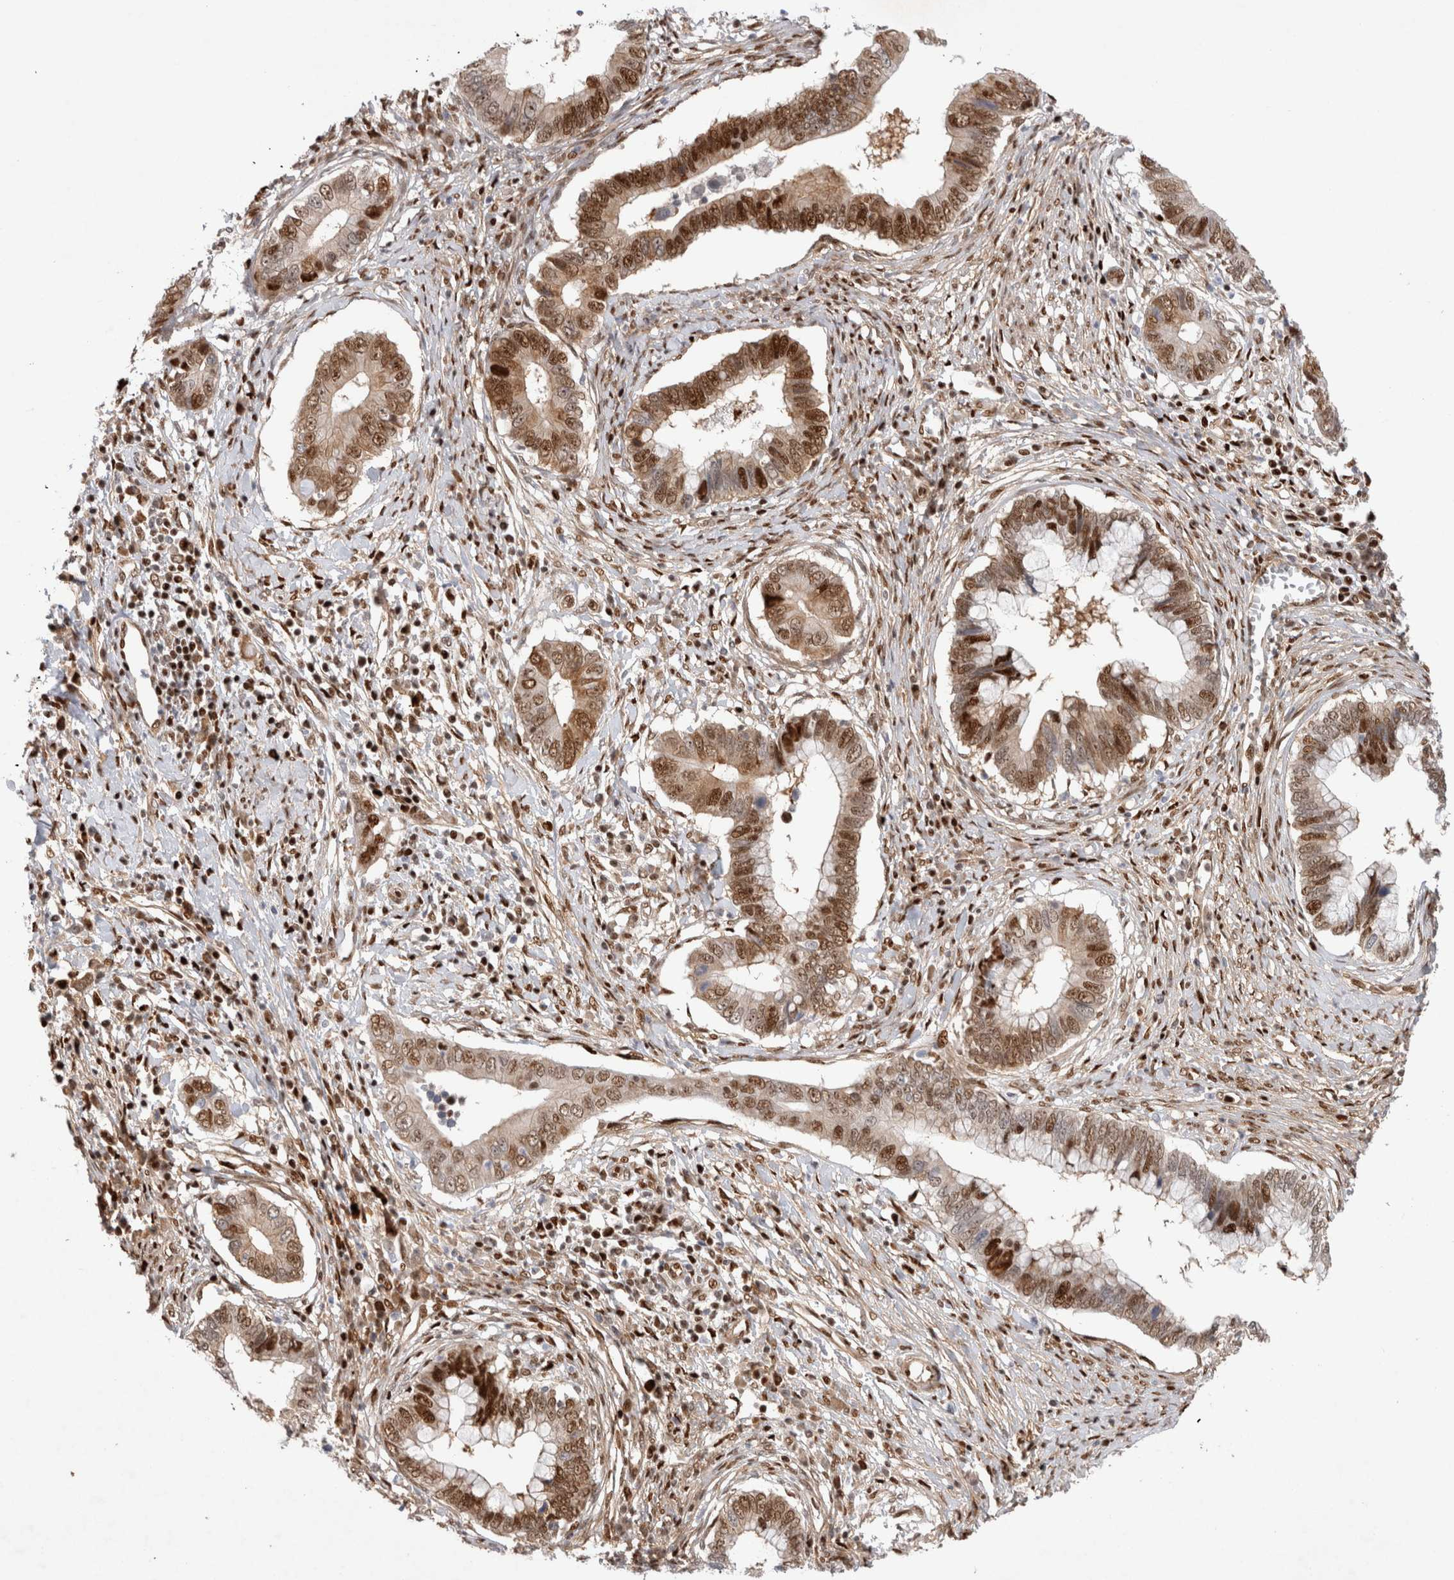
{"staining": {"intensity": "moderate", "quantity": ">75%", "location": "nuclear"}, "tissue": "cervical cancer", "cell_type": "Tumor cells", "image_type": "cancer", "snomed": [{"axis": "morphology", "description": "Adenocarcinoma, NOS"}, {"axis": "topography", "description": "Cervix"}], "caption": "This is a histology image of immunohistochemistry (IHC) staining of cervical adenocarcinoma, which shows moderate staining in the nuclear of tumor cells.", "gene": "TCF4", "patient": {"sex": "female", "age": 44}}